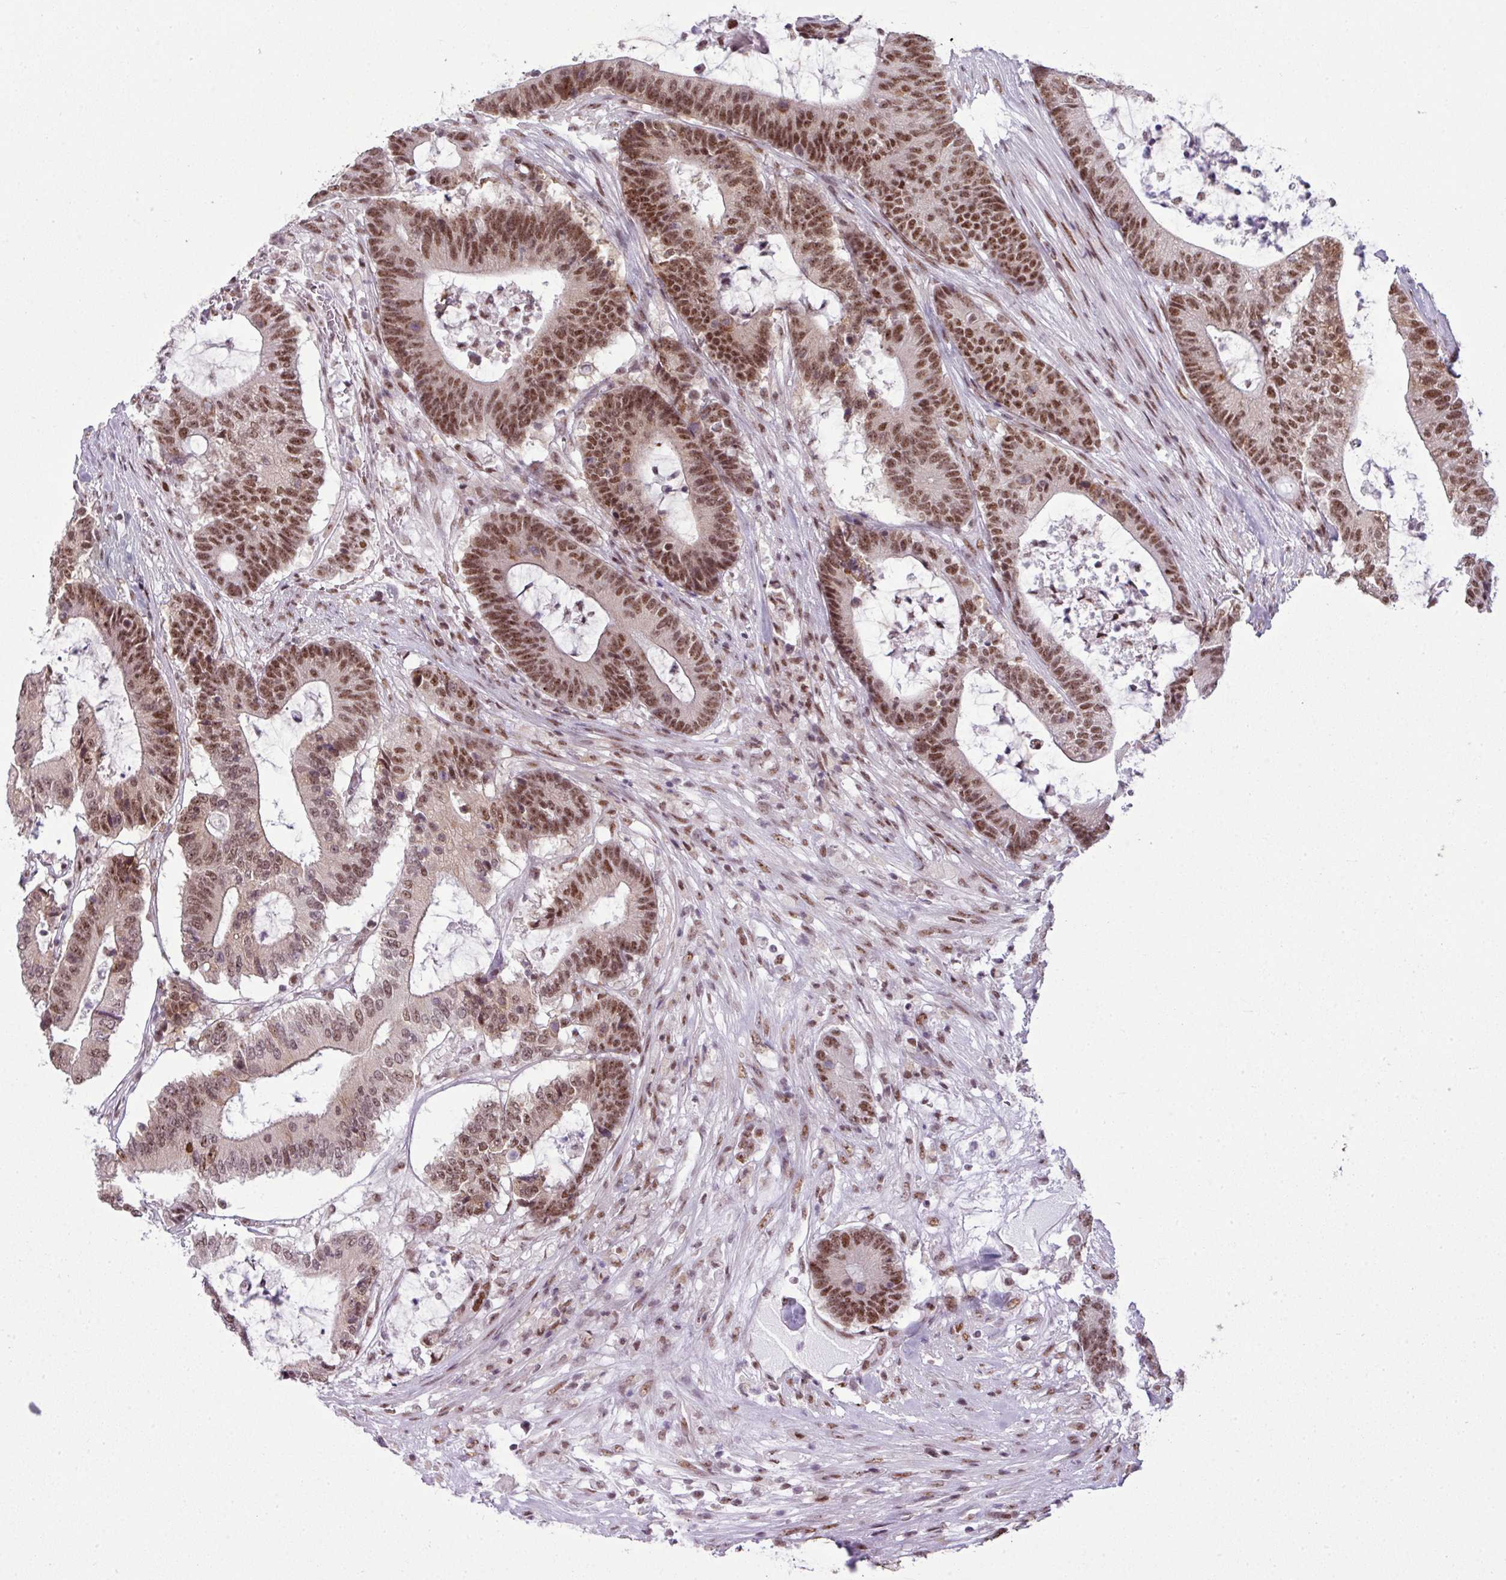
{"staining": {"intensity": "moderate", "quantity": ">75%", "location": "nuclear"}, "tissue": "colorectal cancer", "cell_type": "Tumor cells", "image_type": "cancer", "snomed": [{"axis": "morphology", "description": "Adenocarcinoma, NOS"}, {"axis": "topography", "description": "Colon"}], "caption": "Moderate nuclear protein positivity is identified in approximately >75% of tumor cells in colorectal adenocarcinoma. (Brightfield microscopy of DAB IHC at high magnification).", "gene": "ARL6IP4", "patient": {"sex": "female", "age": 84}}